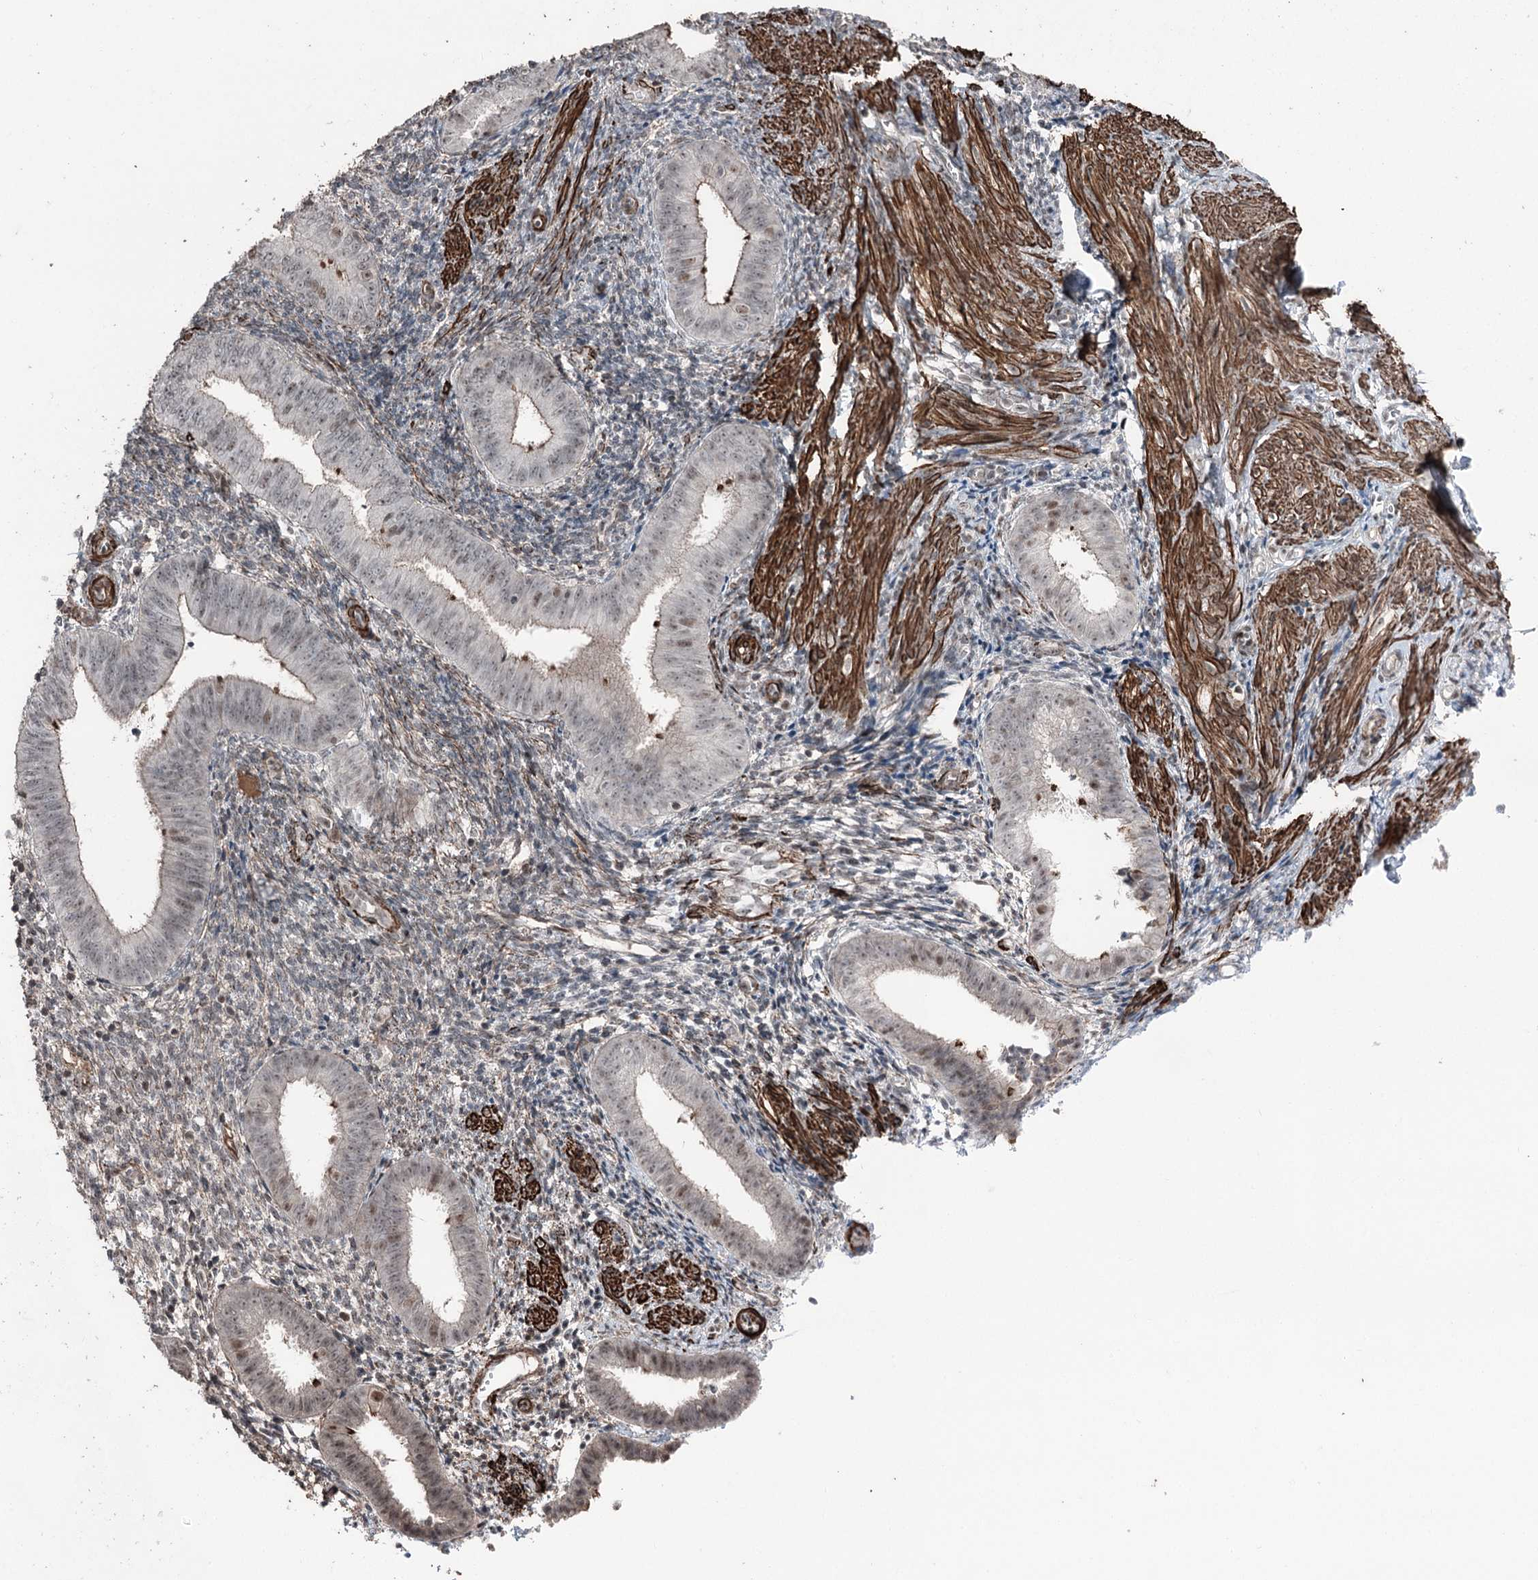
{"staining": {"intensity": "weak", "quantity": "25%-75%", "location": "cytoplasmic/membranous"}, "tissue": "endometrium", "cell_type": "Cells in endometrial stroma", "image_type": "normal", "snomed": [{"axis": "morphology", "description": "Normal tissue, NOS"}, {"axis": "topography", "description": "Uterus"}, {"axis": "topography", "description": "Endometrium"}], "caption": "Immunohistochemistry (IHC) (DAB) staining of unremarkable endometrium demonstrates weak cytoplasmic/membranous protein expression in approximately 25%-75% of cells in endometrial stroma. (Brightfield microscopy of DAB IHC at high magnification).", "gene": "CCDC82", "patient": {"sex": "female", "age": 48}}